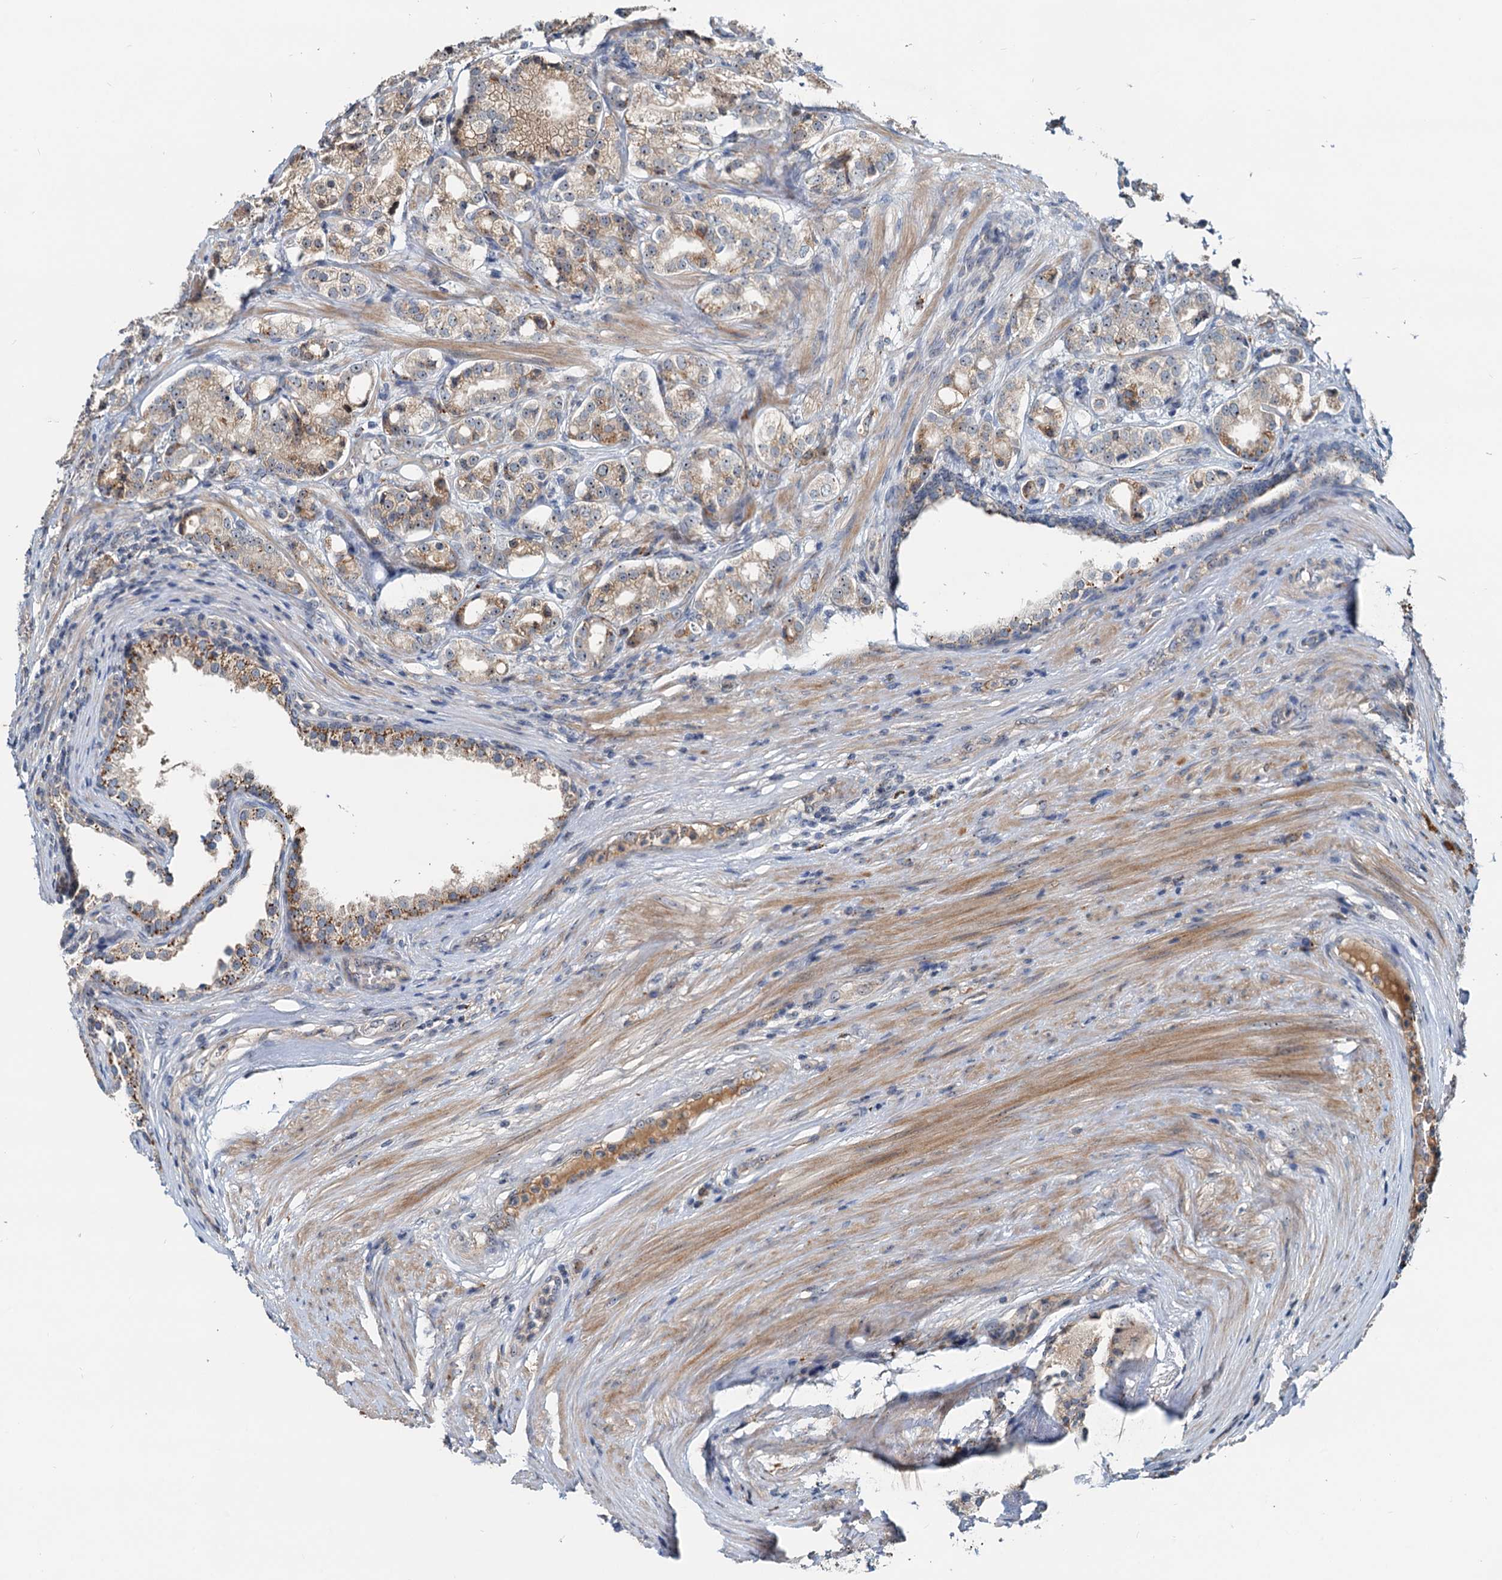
{"staining": {"intensity": "moderate", "quantity": "25%-75%", "location": "cytoplasmic/membranous"}, "tissue": "prostate cancer", "cell_type": "Tumor cells", "image_type": "cancer", "snomed": [{"axis": "morphology", "description": "Adenocarcinoma, High grade"}, {"axis": "topography", "description": "Prostate"}], "caption": "Adenocarcinoma (high-grade) (prostate) stained with a brown dye shows moderate cytoplasmic/membranous positive positivity in approximately 25%-75% of tumor cells.", "gene": "RGS7BP", "patient": {"sex": "male", "age": 69}}